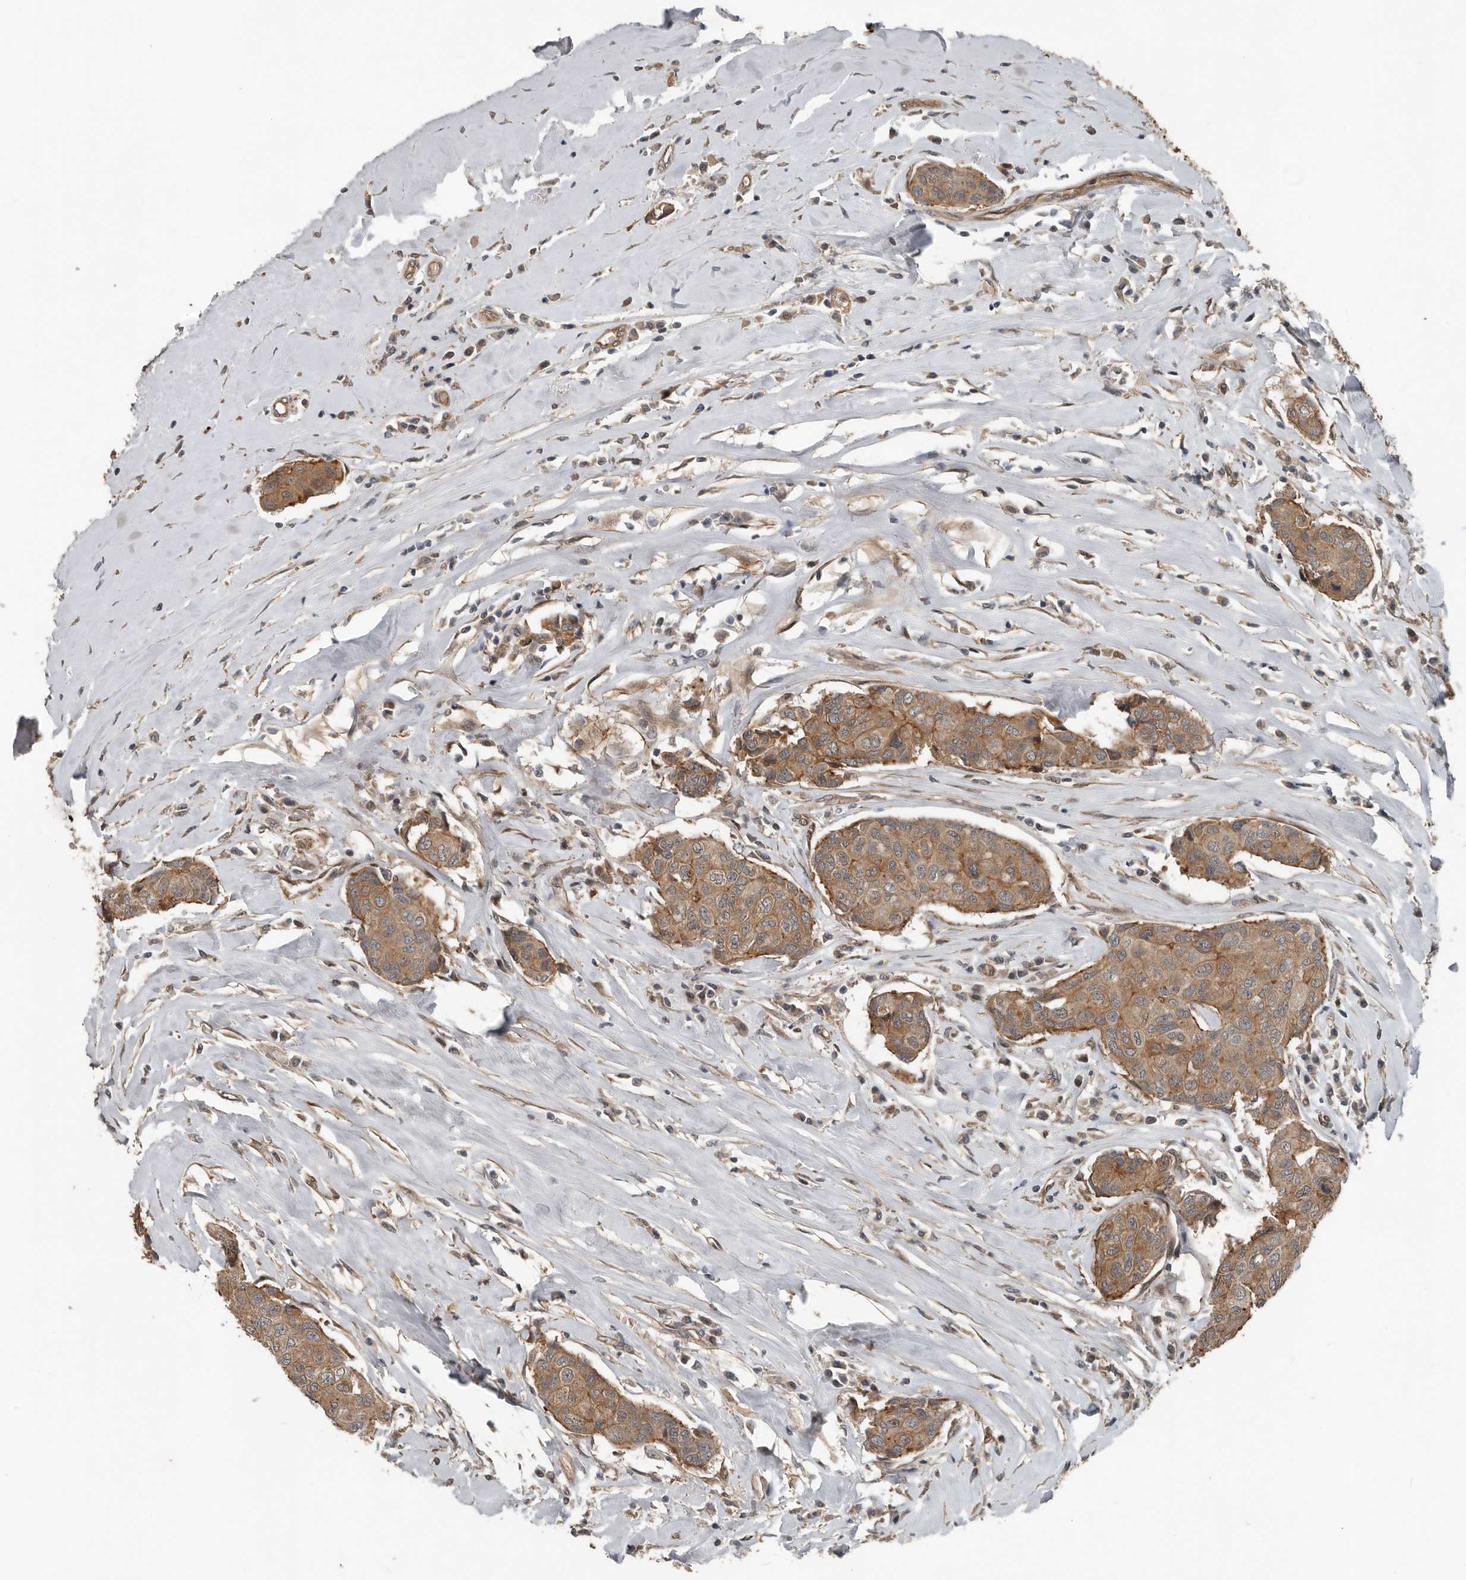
{"staining": {"intensity": "moderate", "quantity": ">75%", "location": "cytoplasmic/membranous"}, "tissue": "breast cancer", "cell_type": "Tumor cells", "image_type": "cancer", "snomed": [{"axis": "morphology", "description": "Duct carcinoma"}, {"axis": "topography", "description": "Breast"}], "caption": "The image shows a brown stain indicating the presence of a protein in the cytoplasmic/membranous of tumor cells in breast cancer (infiltrating ductal carcinoma).", "gene": "YOD1", "patient": {"sex": "female", "age": 80}}